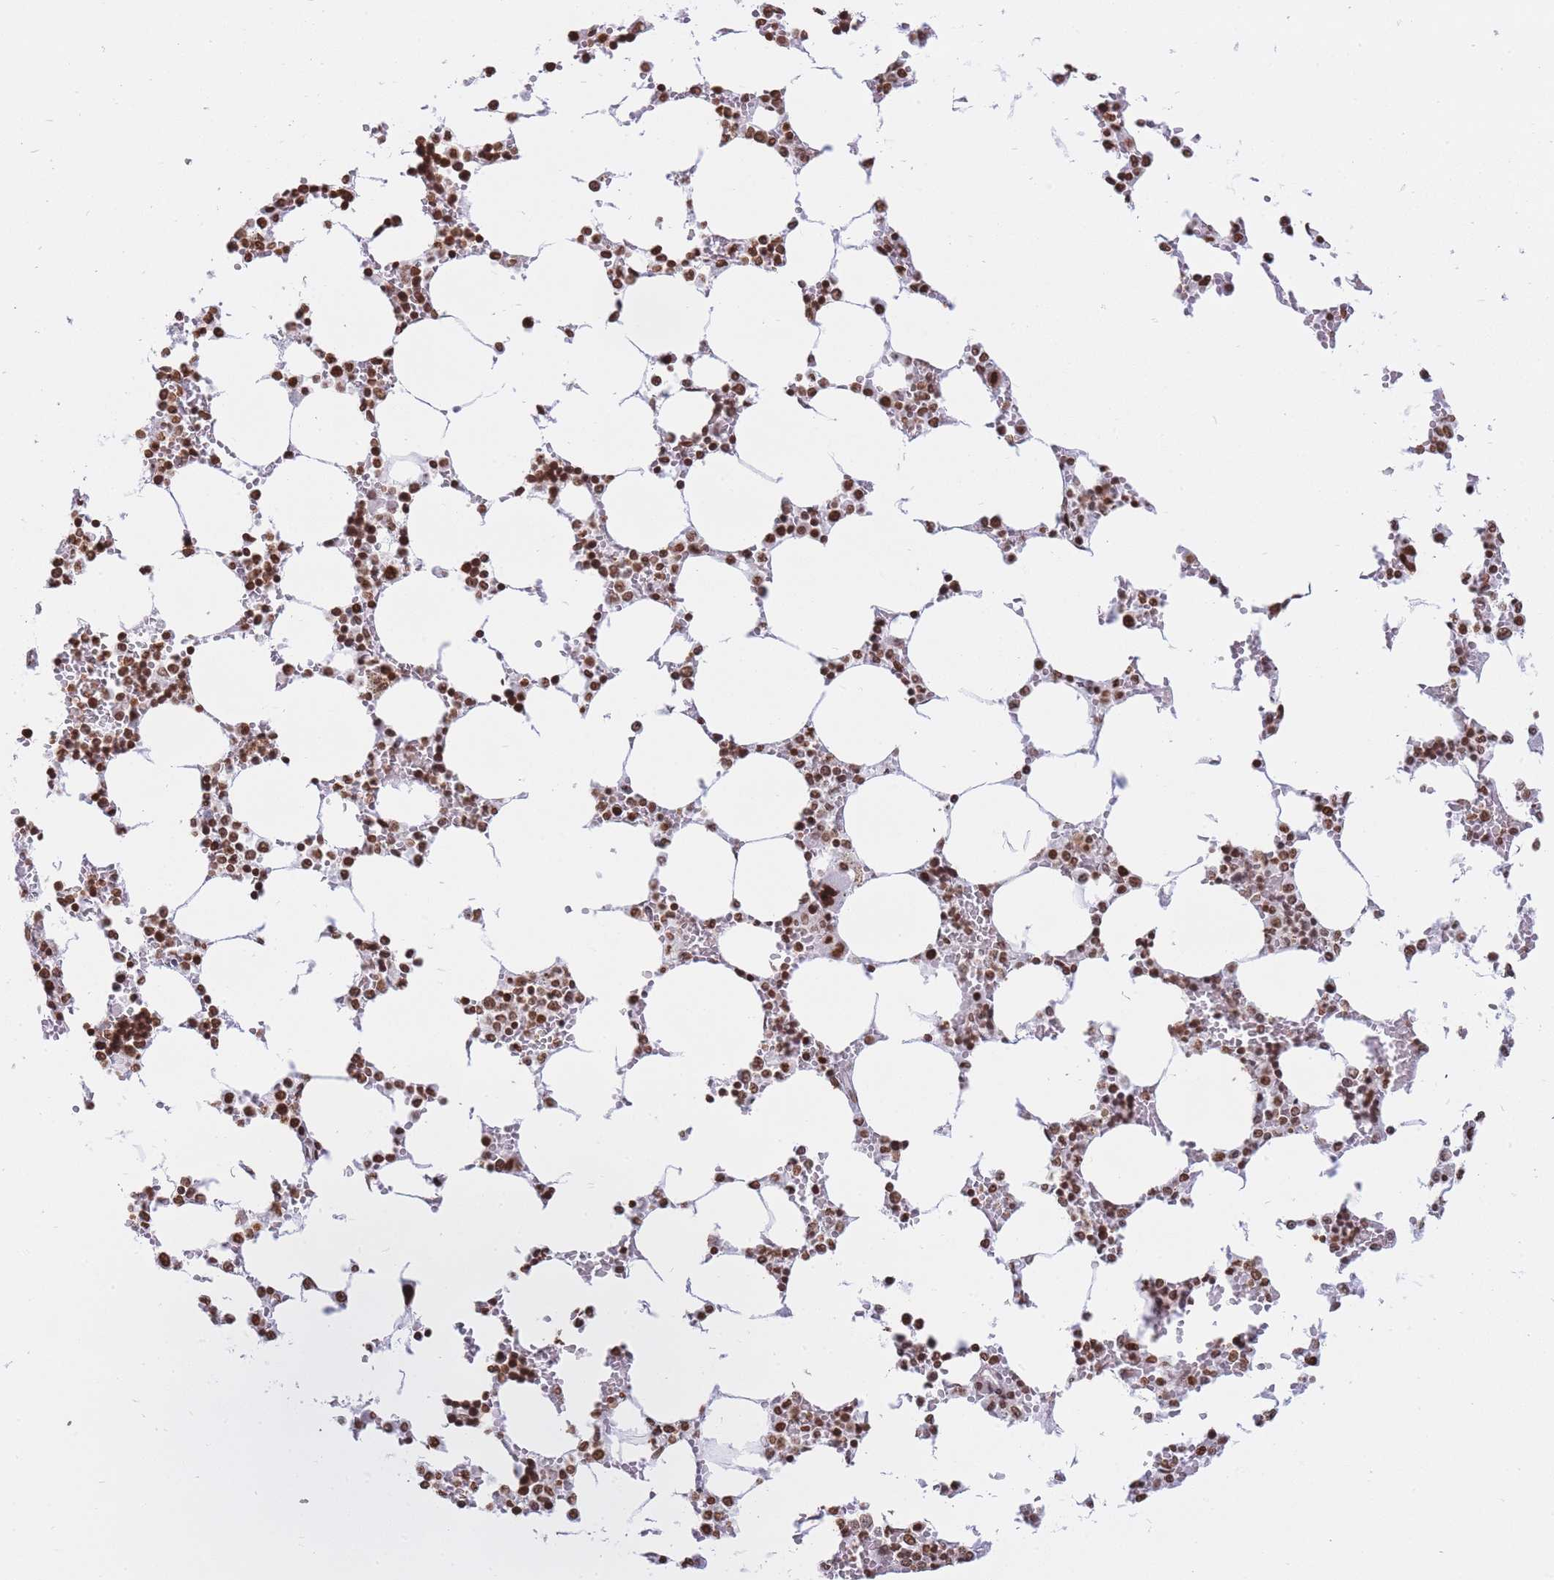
{"staining": {"intensity": "moderate", "quantity": ">75%", "location": "nuclear"}, "tissue": "bone marrow", "cell_type": "Hematopoietic cells", "image_type": "normal", "snomed": [{"axis": "morphology", "description": "Normal tissue, NOS"}, {"axis": "topography", "description": "Bone marrow"}], "caption": "A brown stain labels moderate nuclear expression of a protein in hematopoietic cells of normal bone marrow. The protein of interest is stained brown, and the nuclei are stained in blue (DAB (3,3'-diaminobenzidine) IHC with brightfield microscopy, high magnification).", "gene": "SHISAL1", "patient": {"sex": "male", "age": 64}}